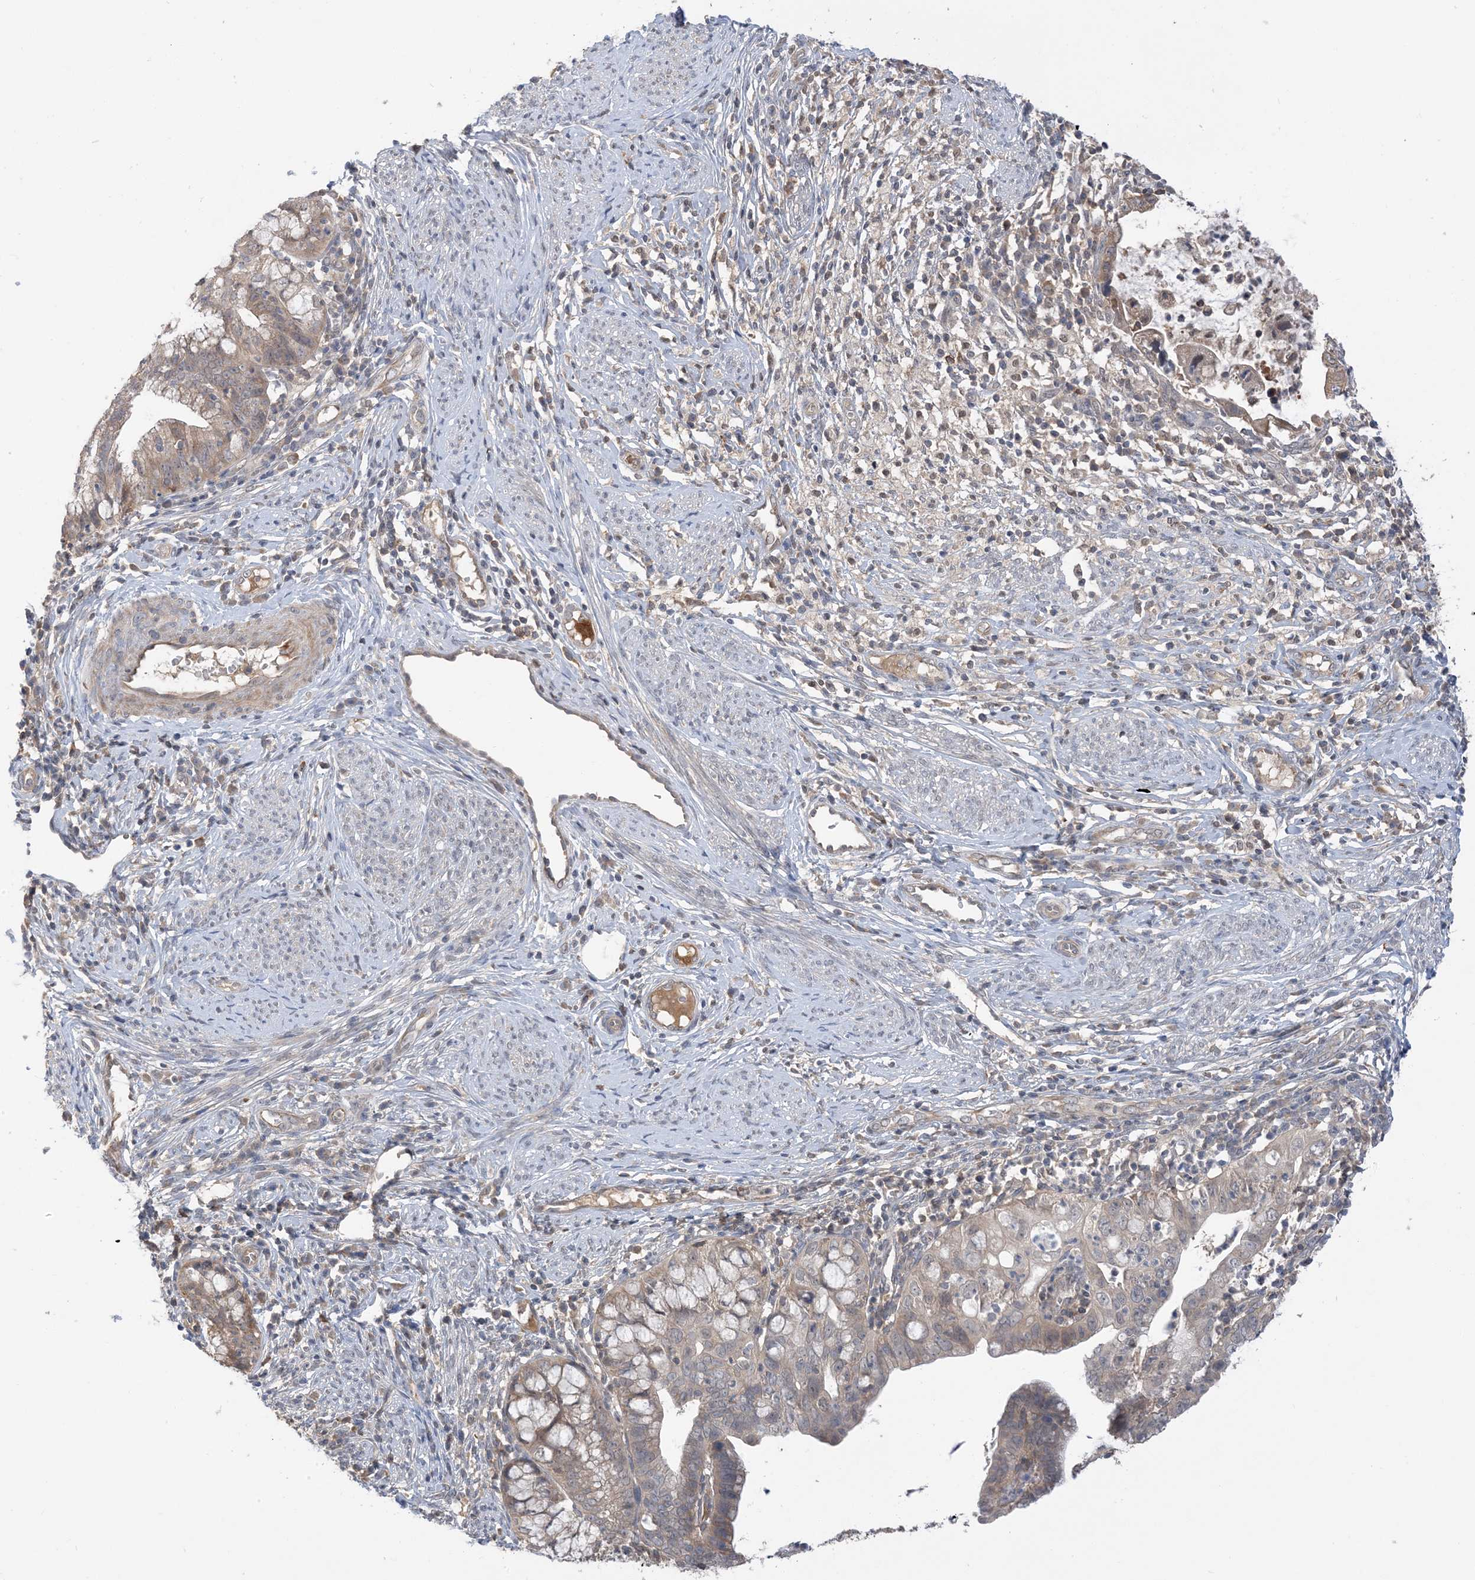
{"staining": {"intensity": "weak", "quantity": "25%-75%", "location": "cytoplasmic/membranous"}, "tissue": "cervical cancer", "cell_type": "Tumor cells", "image_type": "cancer", "snomed": [{"axis": "morphology", "description": "Adenocarcinoma, NOS"}, {"axis": "topography", "description": "Cervix"}], "caption": "A brown stain shows weak cytoplasmic/membranous expression of a protein in cervical cancer (adenocarcinoma) tumor cells.", "gene": "WDR26", "patient": {"sex": "female", "age": 36}}